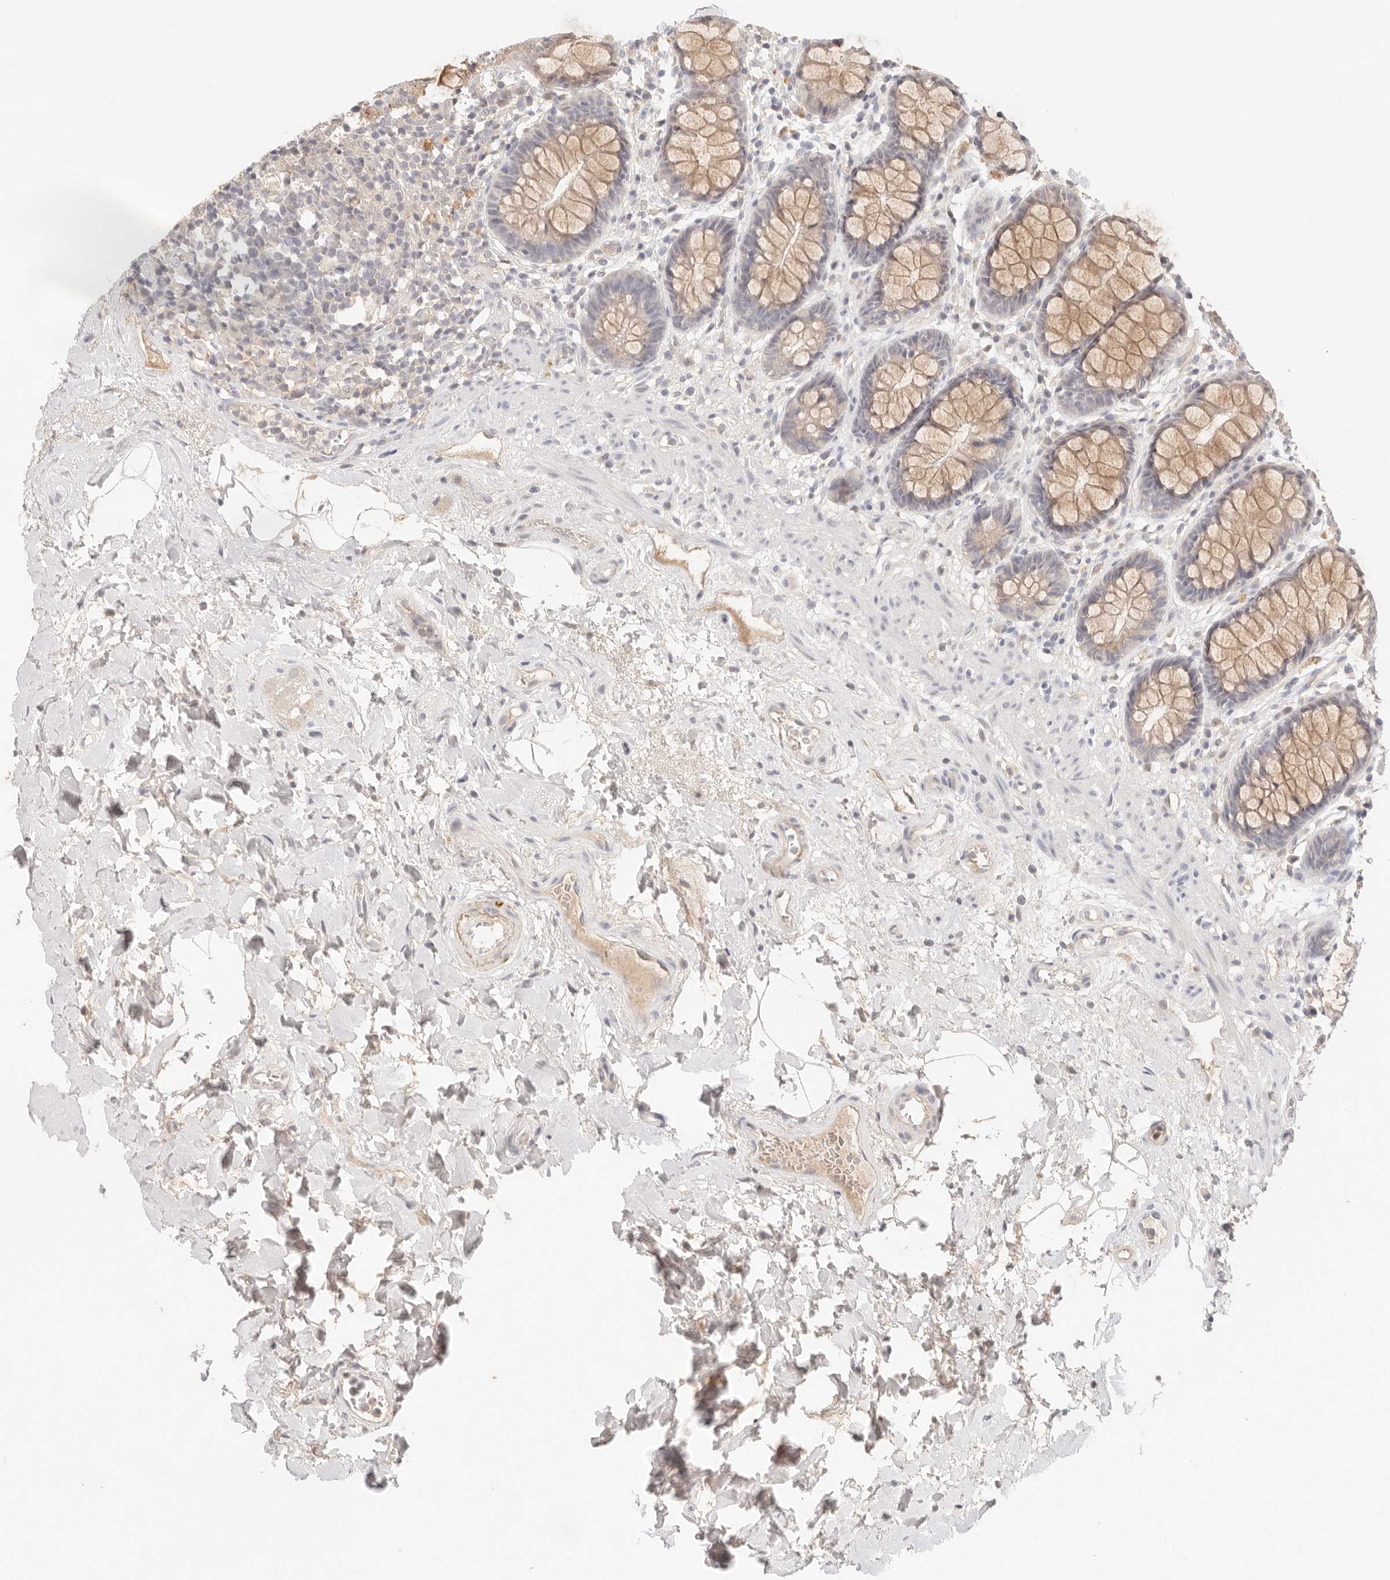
{"staining": {"intensity": "moderate", "quantity": ">75%", "location": "cytoplasmic/membranous"}, "tissue": "rectum", "cell_type": "Glandular cells", "image_type": "normal", "snomed": [{"axis": "morphology", "description": "Normal tissue, NOS"}, {"axis": "topography", "description": "Rectum"}], "caption": "Approximately >75% of glandular cells in unremarkable human rectum display moderate cytoplasmic/membranous protein expression as visualized by brown immunohistochemical staining.", "gene": "SPHK1", "patient": {"sex": "male", "age": 64}}